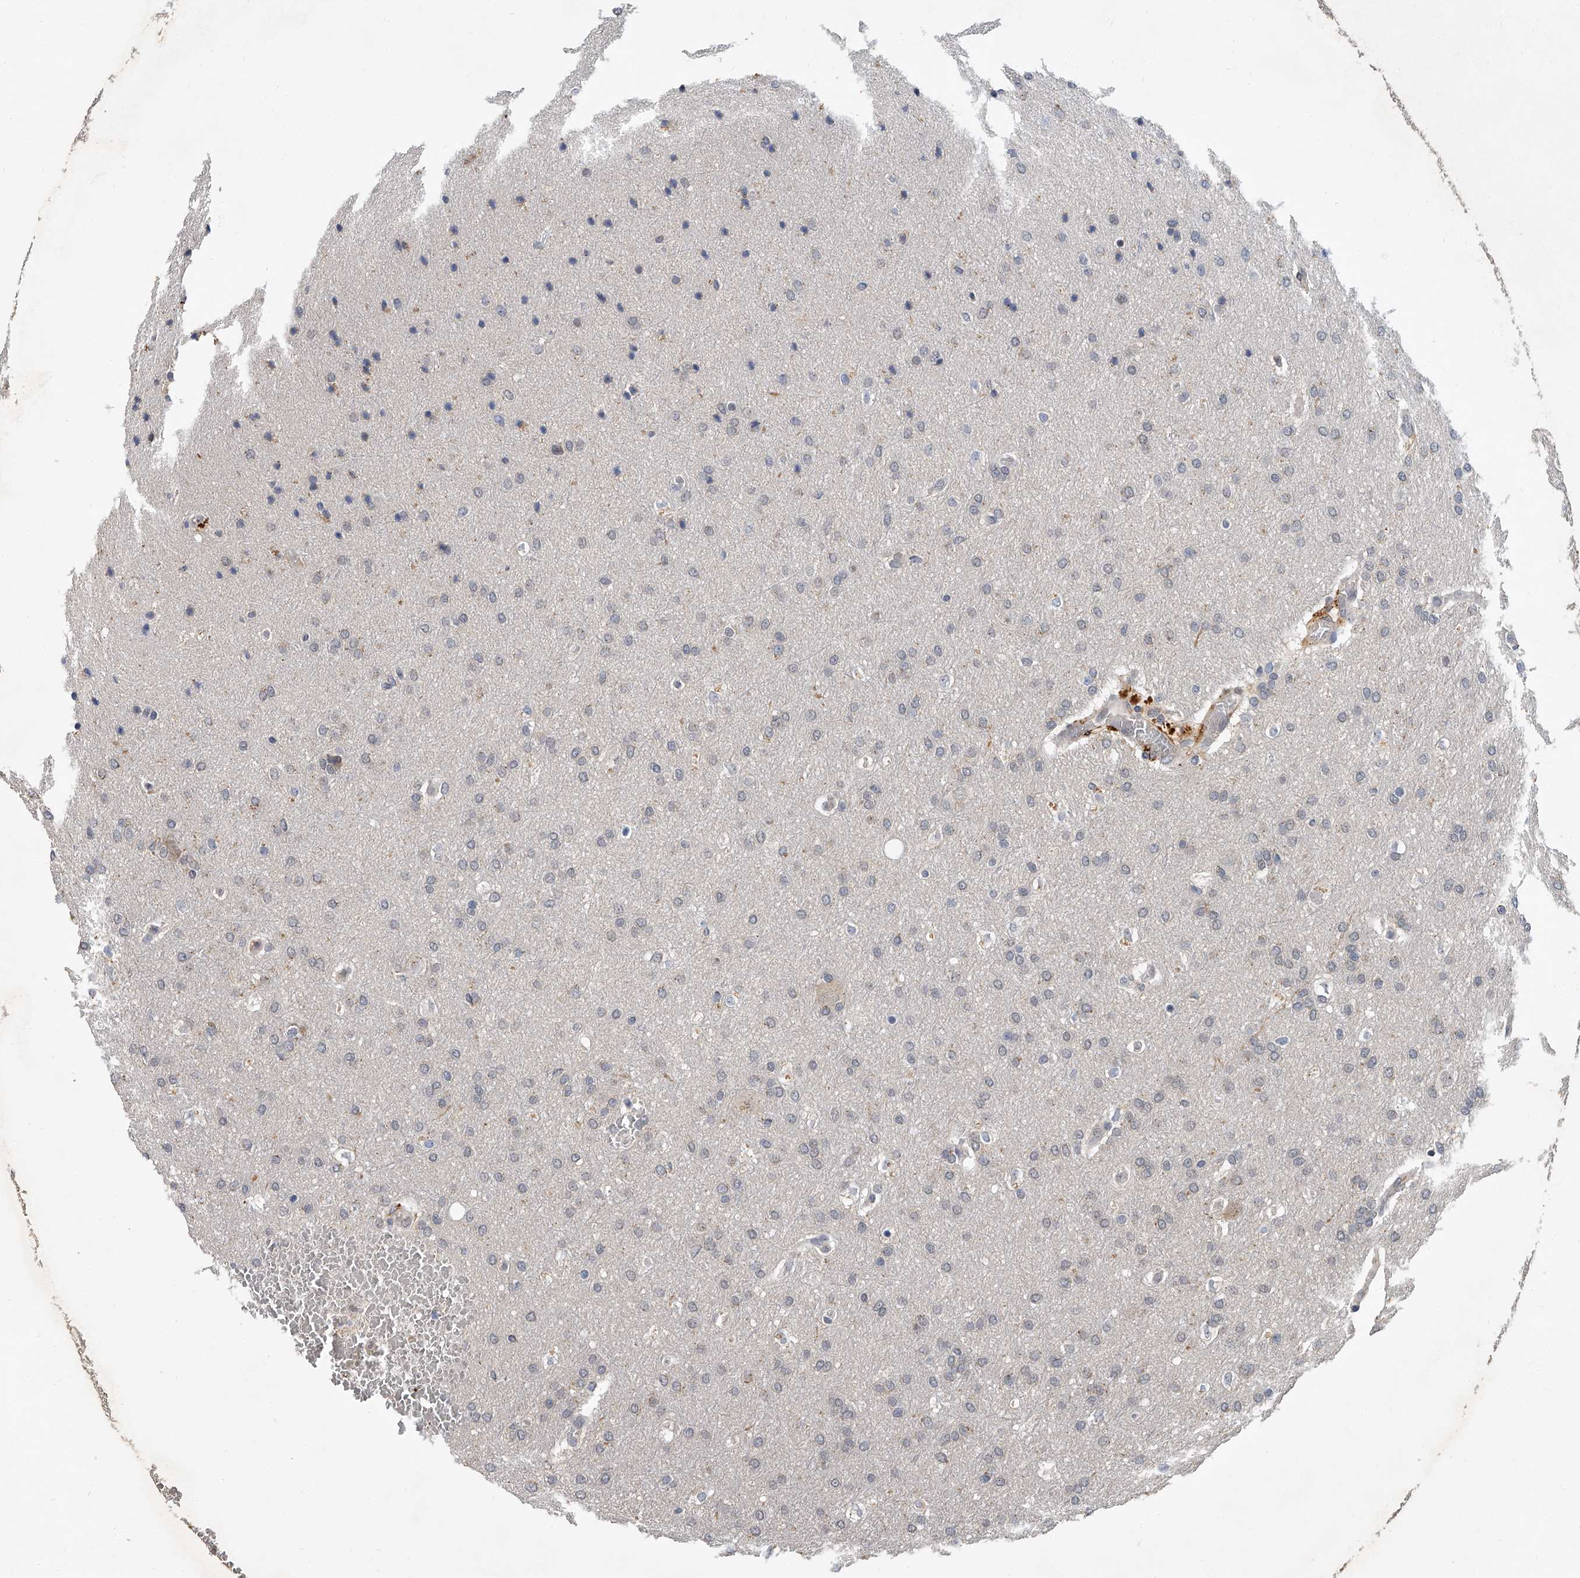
{"staining": {"intensity": "negative", "quantity": "none", "location": "none"}, "tissue": "glioma", "cell_type": "Tumor cells", "image_type": "cancer", "snomed": [{"axis": "morphology", "description": "Glioma, malignant, Low grade"}, {"axis": "topography", "description": "Brain"}], "caption": "Immunohistochemistry of glioma demonstrates no staining in tumor cells.", "gene": "JAG2", "patient": {"sex": "female", "age": 37}}